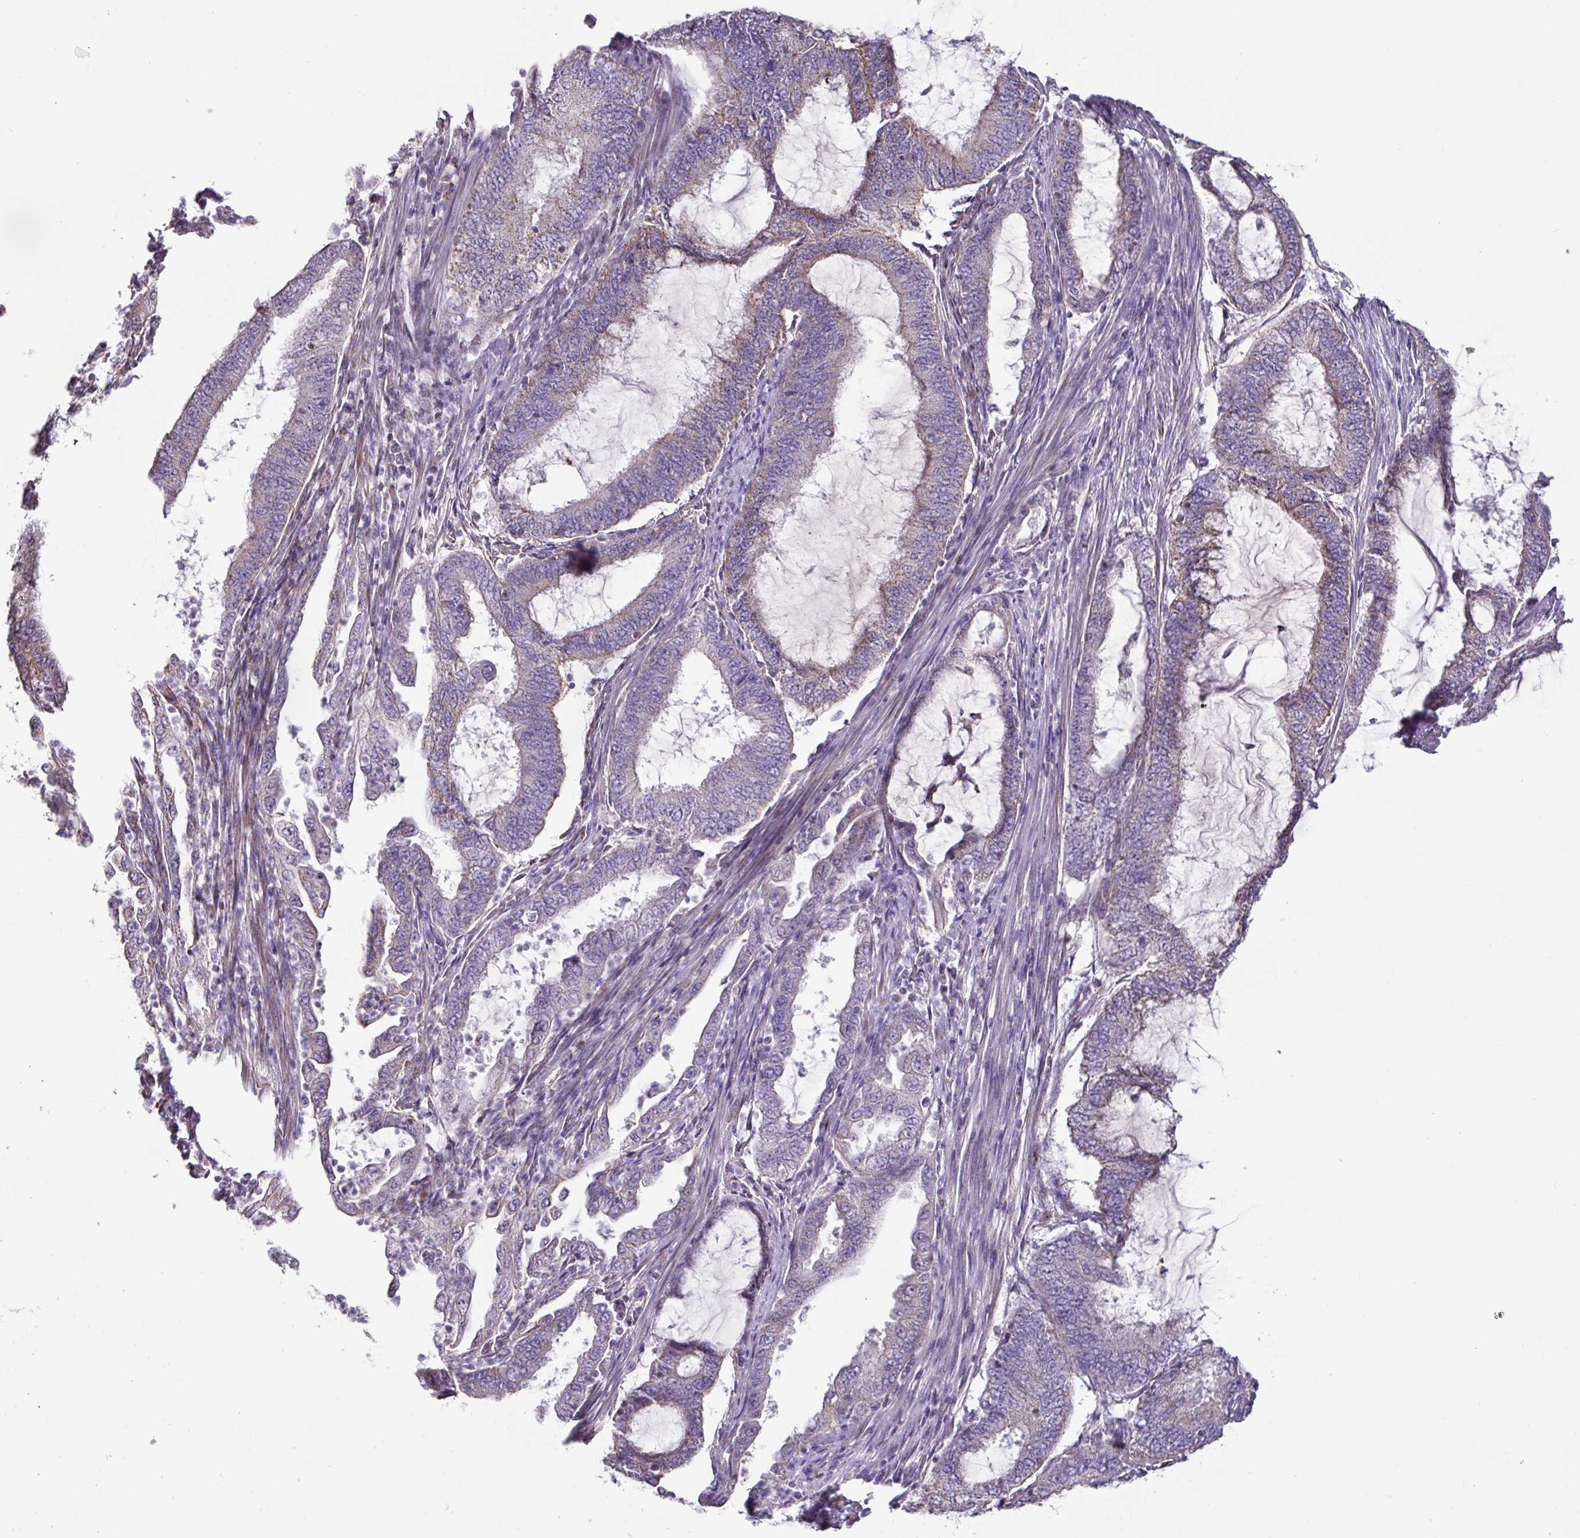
{"staining": {"intensity": "weak", "quantity": "25%-75%", "location": "cytoplasmic/membranous"}, "tissue": "endometrial cancer", "cell_type": "Tumor cells", "image_type": "cancer", "snomed": [{"axis": "morphology", "description": "Adenocarcinoma, NOS"}, {"axis": "topography", "description": "Endometrium"}], "caption": "DAB immunohistochemical staining of endometrial cancer exhibits weak cytoplasmic/membranous protein expression in approximately 25%-75% of tumor cells.", "gene": "MT-ND4", "patient": {"sex": "female", "age": 51}}